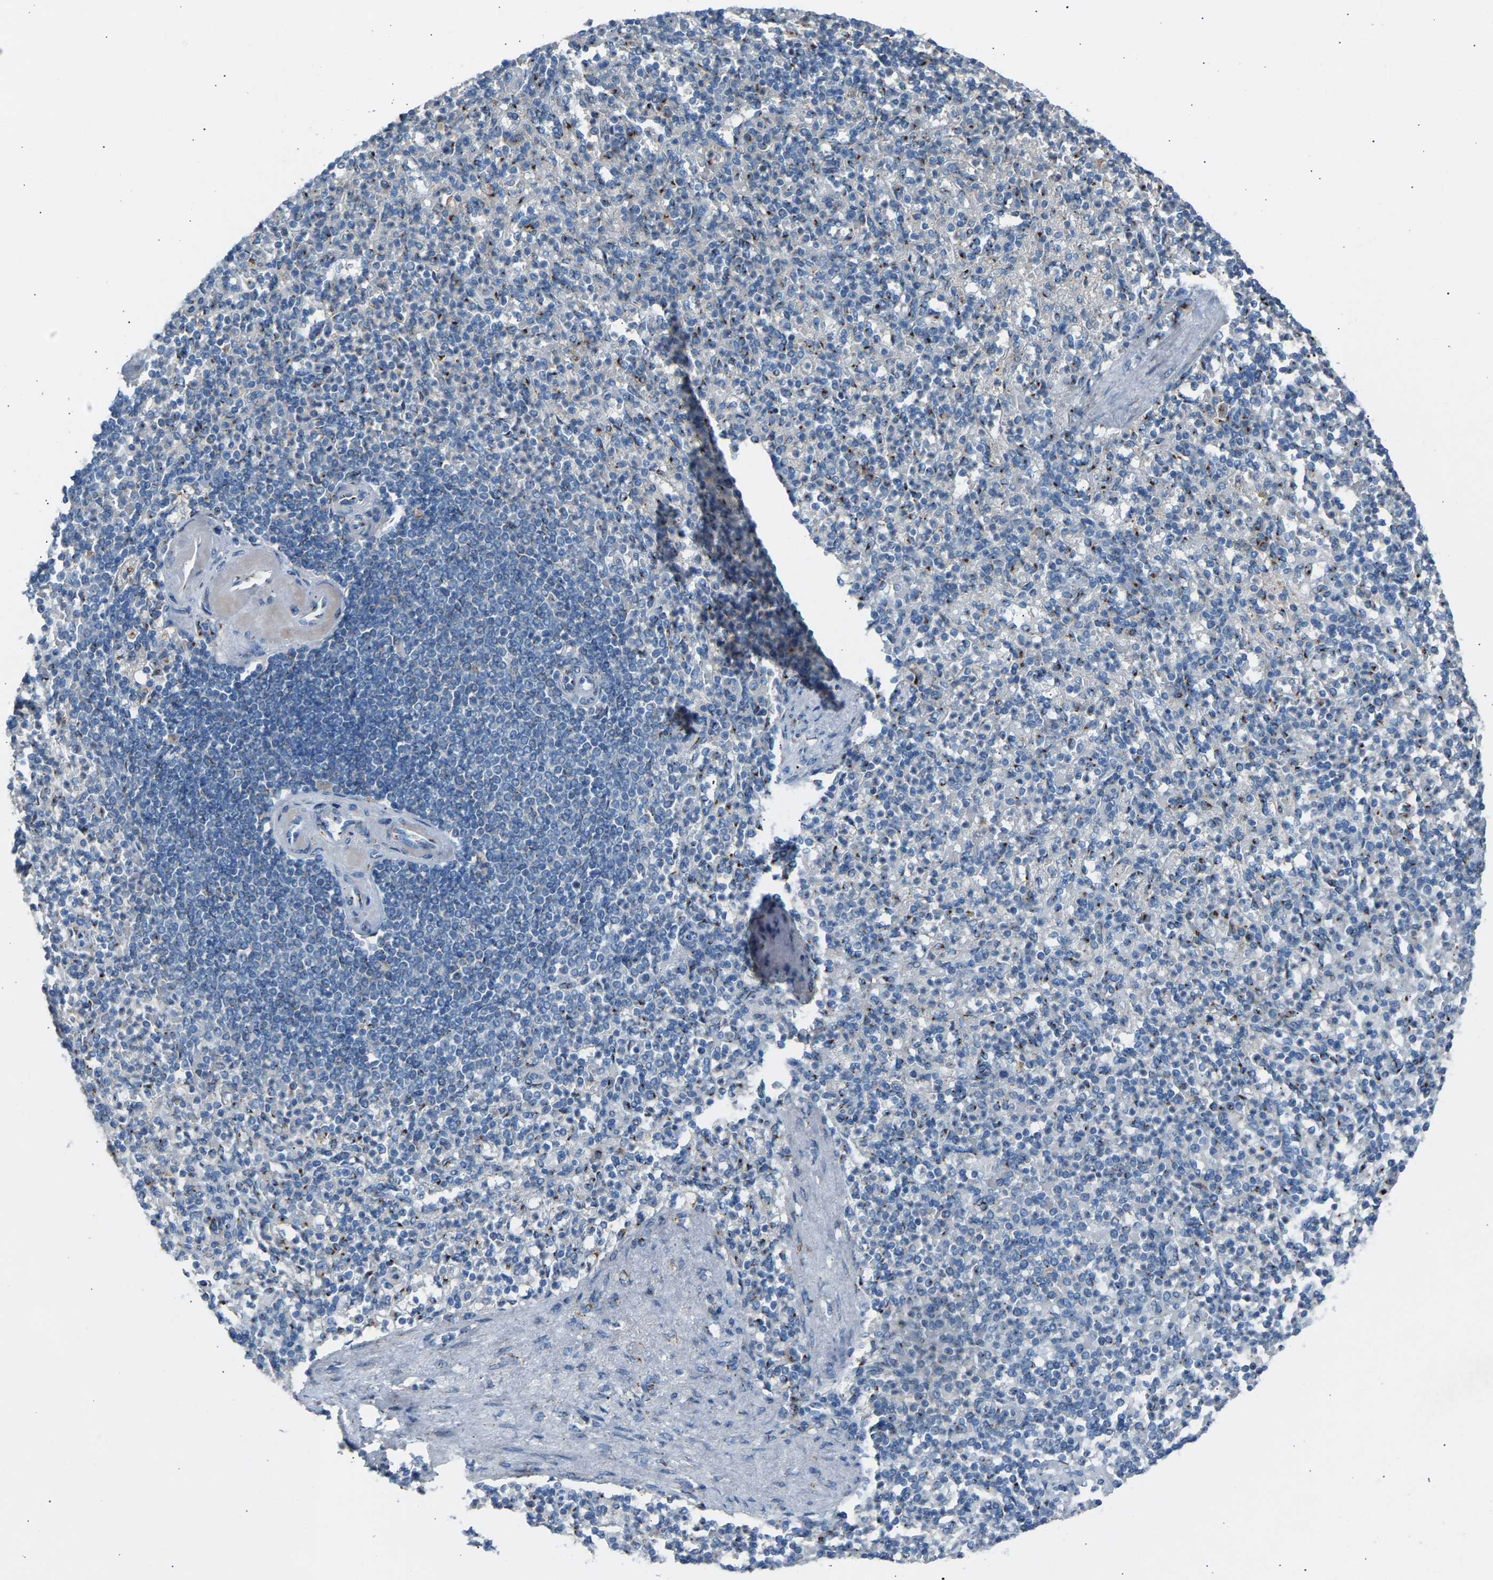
{"staining": {"intensity": "moderate", "quantity": "25%-75%", "location": "cytoplasmic/membranous"}, "tissue": "spleen", "cell_type": "Cells in red pulp", "image_type": "normal", "snomed": [{"axis": "morphology", "description": "Normal tissue, NOS"}, {"axis": "topography", "description": "Spleen"}], "caption": "Protein analysis of normal spleen exhibits moderate cytoplasmic/membranous staining in about 25%-75% of cells in red pulp. Immunohistochemistry stains the protein in brown and the nuclei are stained blue.", "gene": "CYREN", "patient": {"sex": "female", "age": 74}}